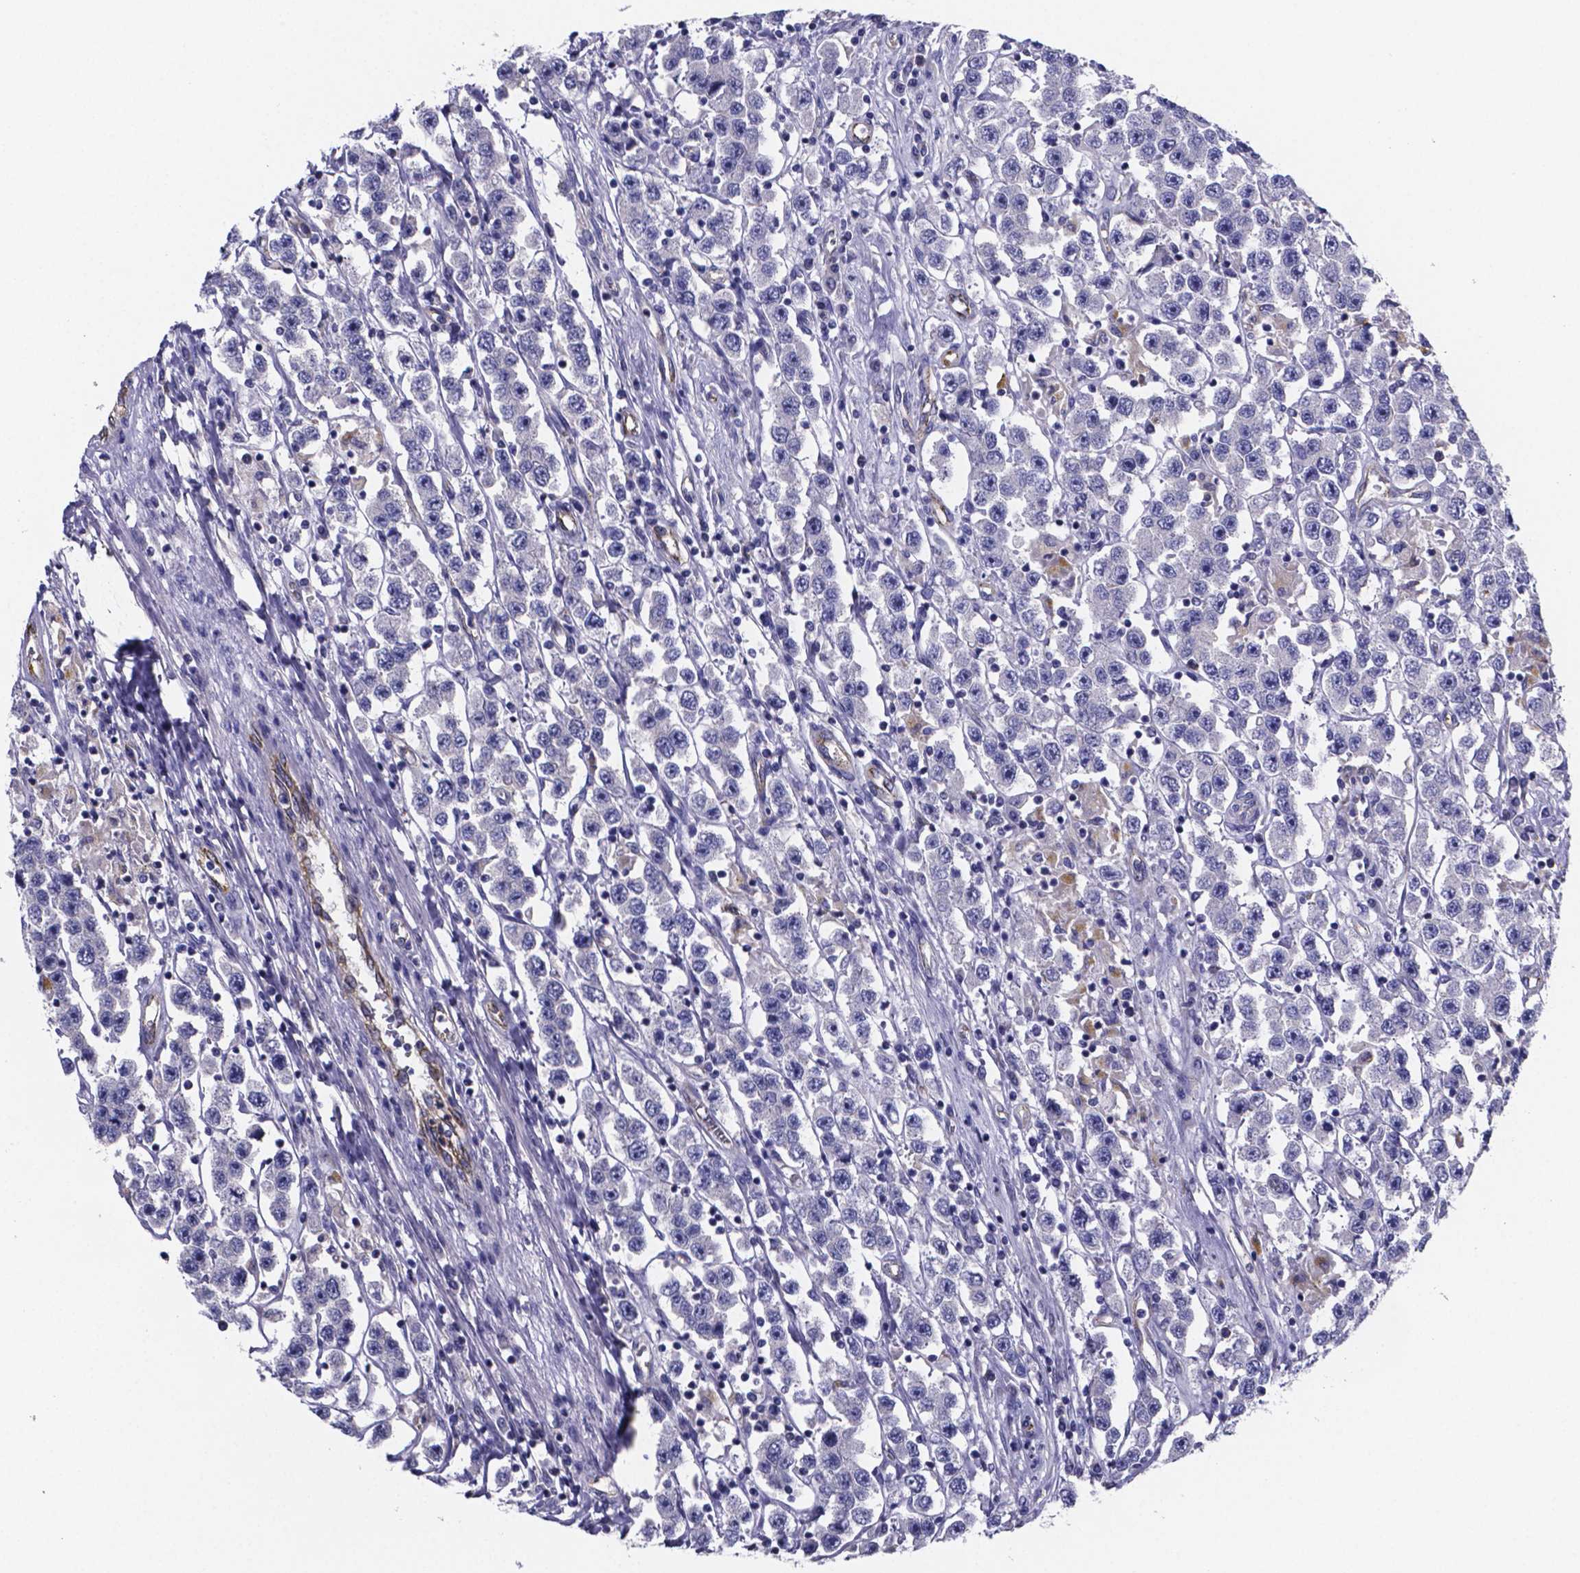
{"staining": {"intensity": "negative", "quantity": "none", "location": "none"}, "tissue": "testis cancer", "cell_type": "Tumor cells", "image_type": "cancer", "snomed": [{"axis": "morphology", "description": "Seminoma, NOS"}, {"axis": "topography", "description": "Testis"}], "caption": "Testis seminoma stained for a protein using IHC exhibits no expression tumor cells.", "gene": "SFRP4", "patient": {"sex": "male", "age": 45}}